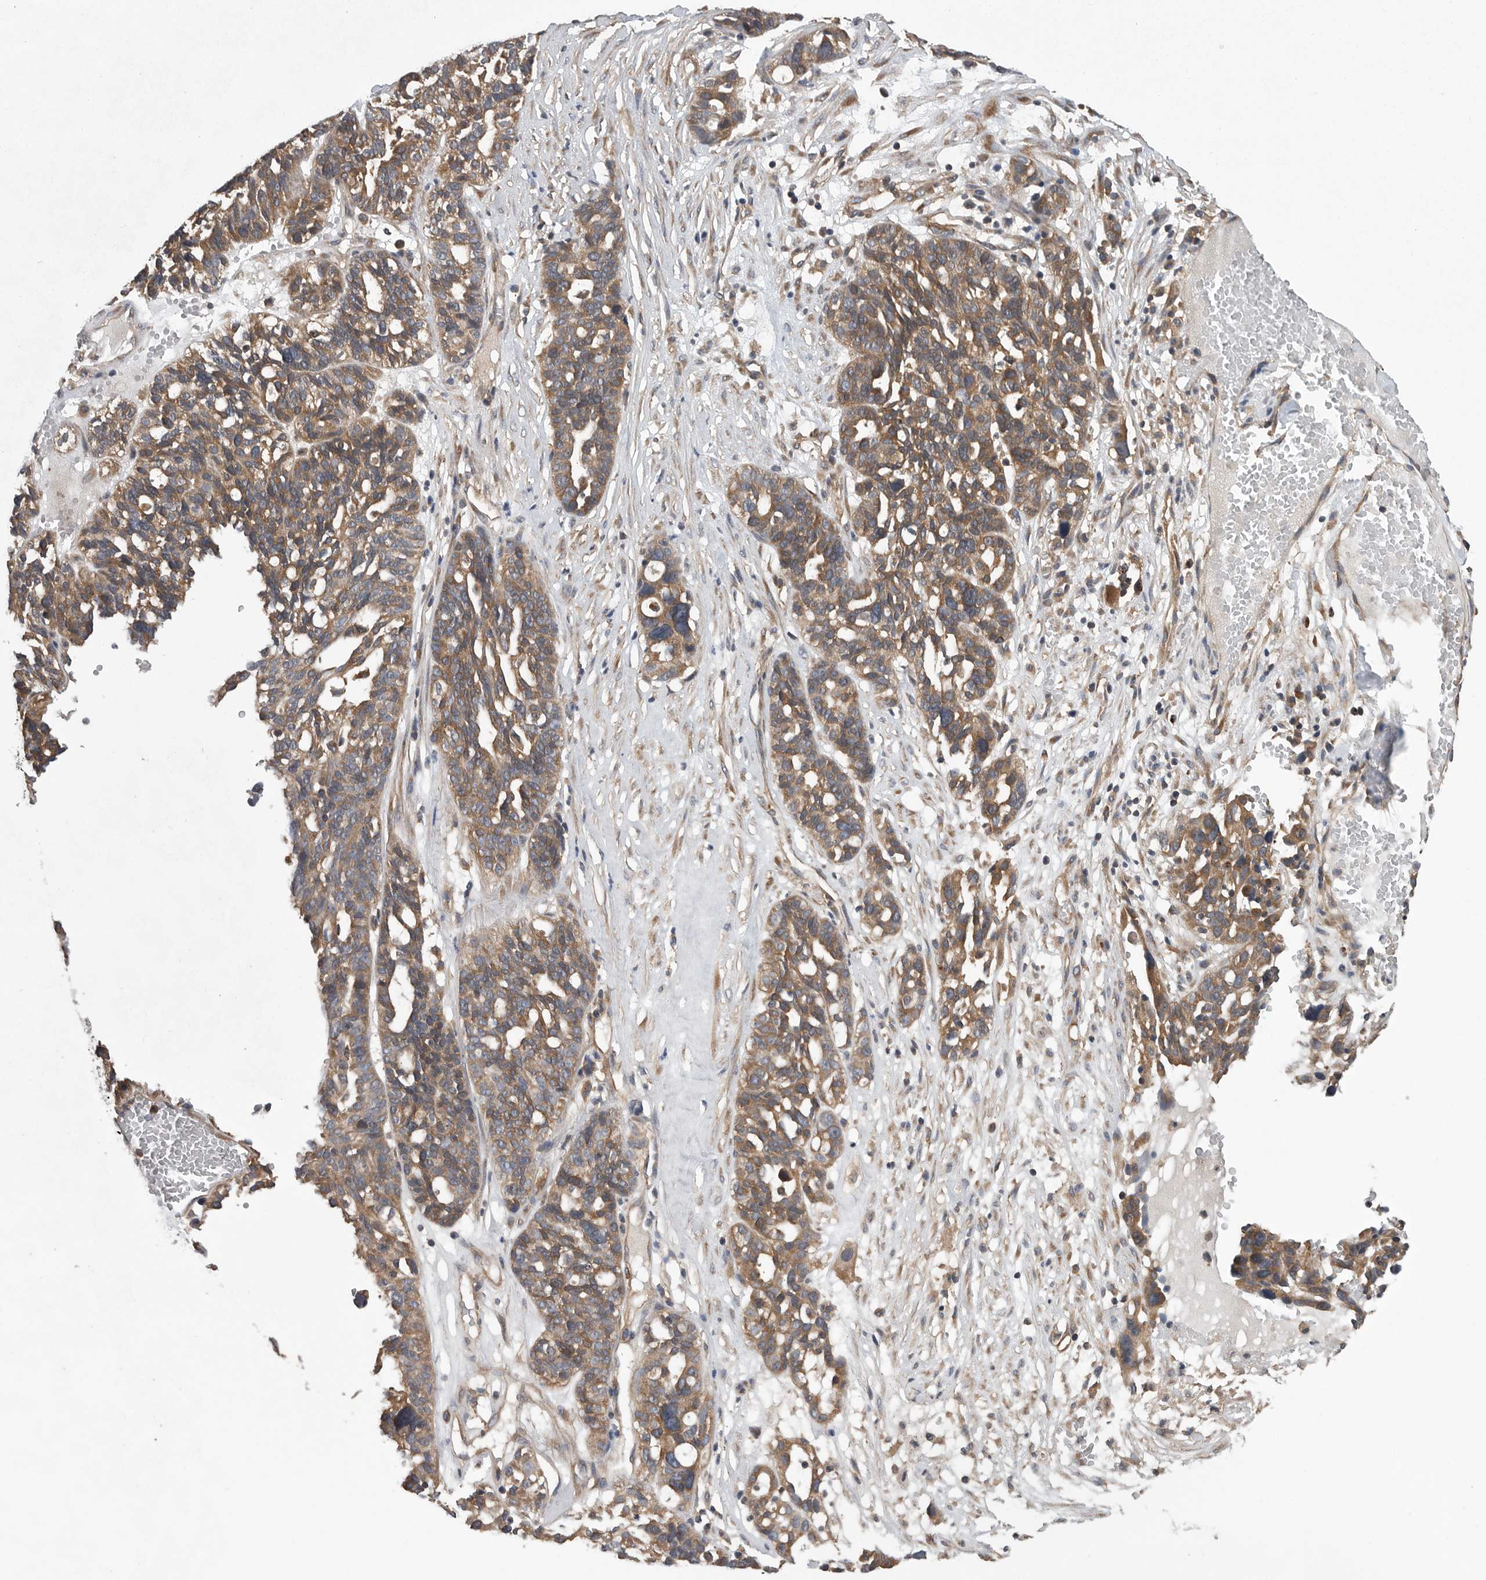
{"staining": {"intensity": "moderate", "quantity": ">75%", "location": "cytoplasmic/membranous"}, "tissue": "ovarian cancer", "cell_type": "Tumor cells", "image_type": "cancer", "snomed": [{"axis": "morphology", "description": "Cystadenocarcinoma, serous, NOS"}, {"axis": "topography", "description": "Ovary"}], "caption": "Immunohistochemical staining of human serous cystadenocarcinoma (ovarian) displays medium levels of moderate cytoplasmic/membranous protein positivity in approximately >75% of tumor cells.", "gene": "OXR1", "patient": {"sex": "female", "age": 59}}